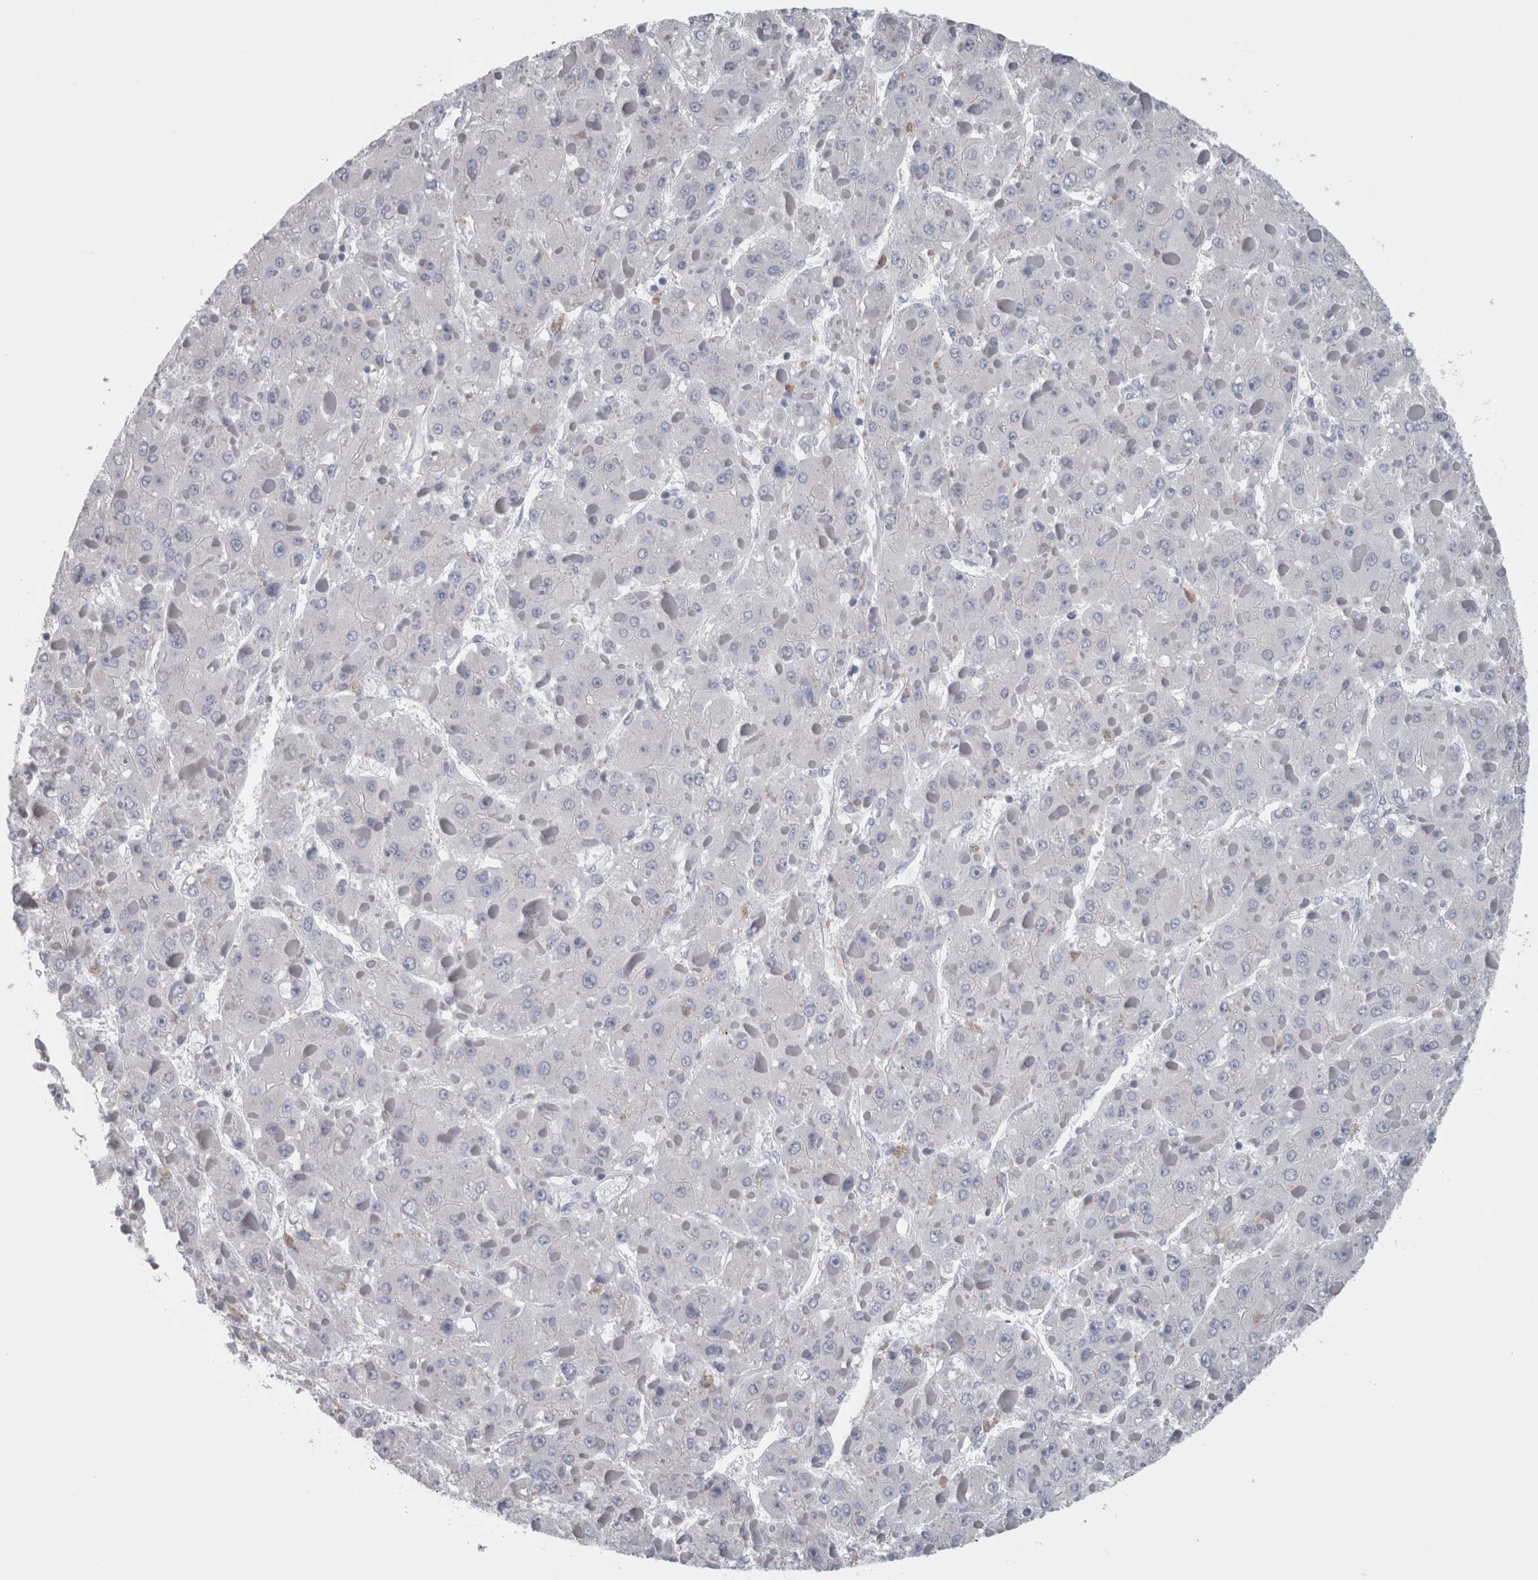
{"staining": {"intensity": "negative", "quantity": "none", "location": "none"}, "tissue": "liver cancer", "cell_type": "Tumor cells", "image_type": "cancer", "snomed": [{"axis": "morphology", "description": "Carcinoma, Hepatocellular, NOS"}, {"axis": "topography", "description": "Liver"}], "caption": "A micrograph of human liver hepatocellular carcinoma is negative for staining in tumor cells. (Brightfield microscopy of DAB (3,3'-diaminobenzidine) immunohistochemistry (IHC) at high magnification).", "gene": "GDAP1", "patient": {"sex": "female", "age": 73}}